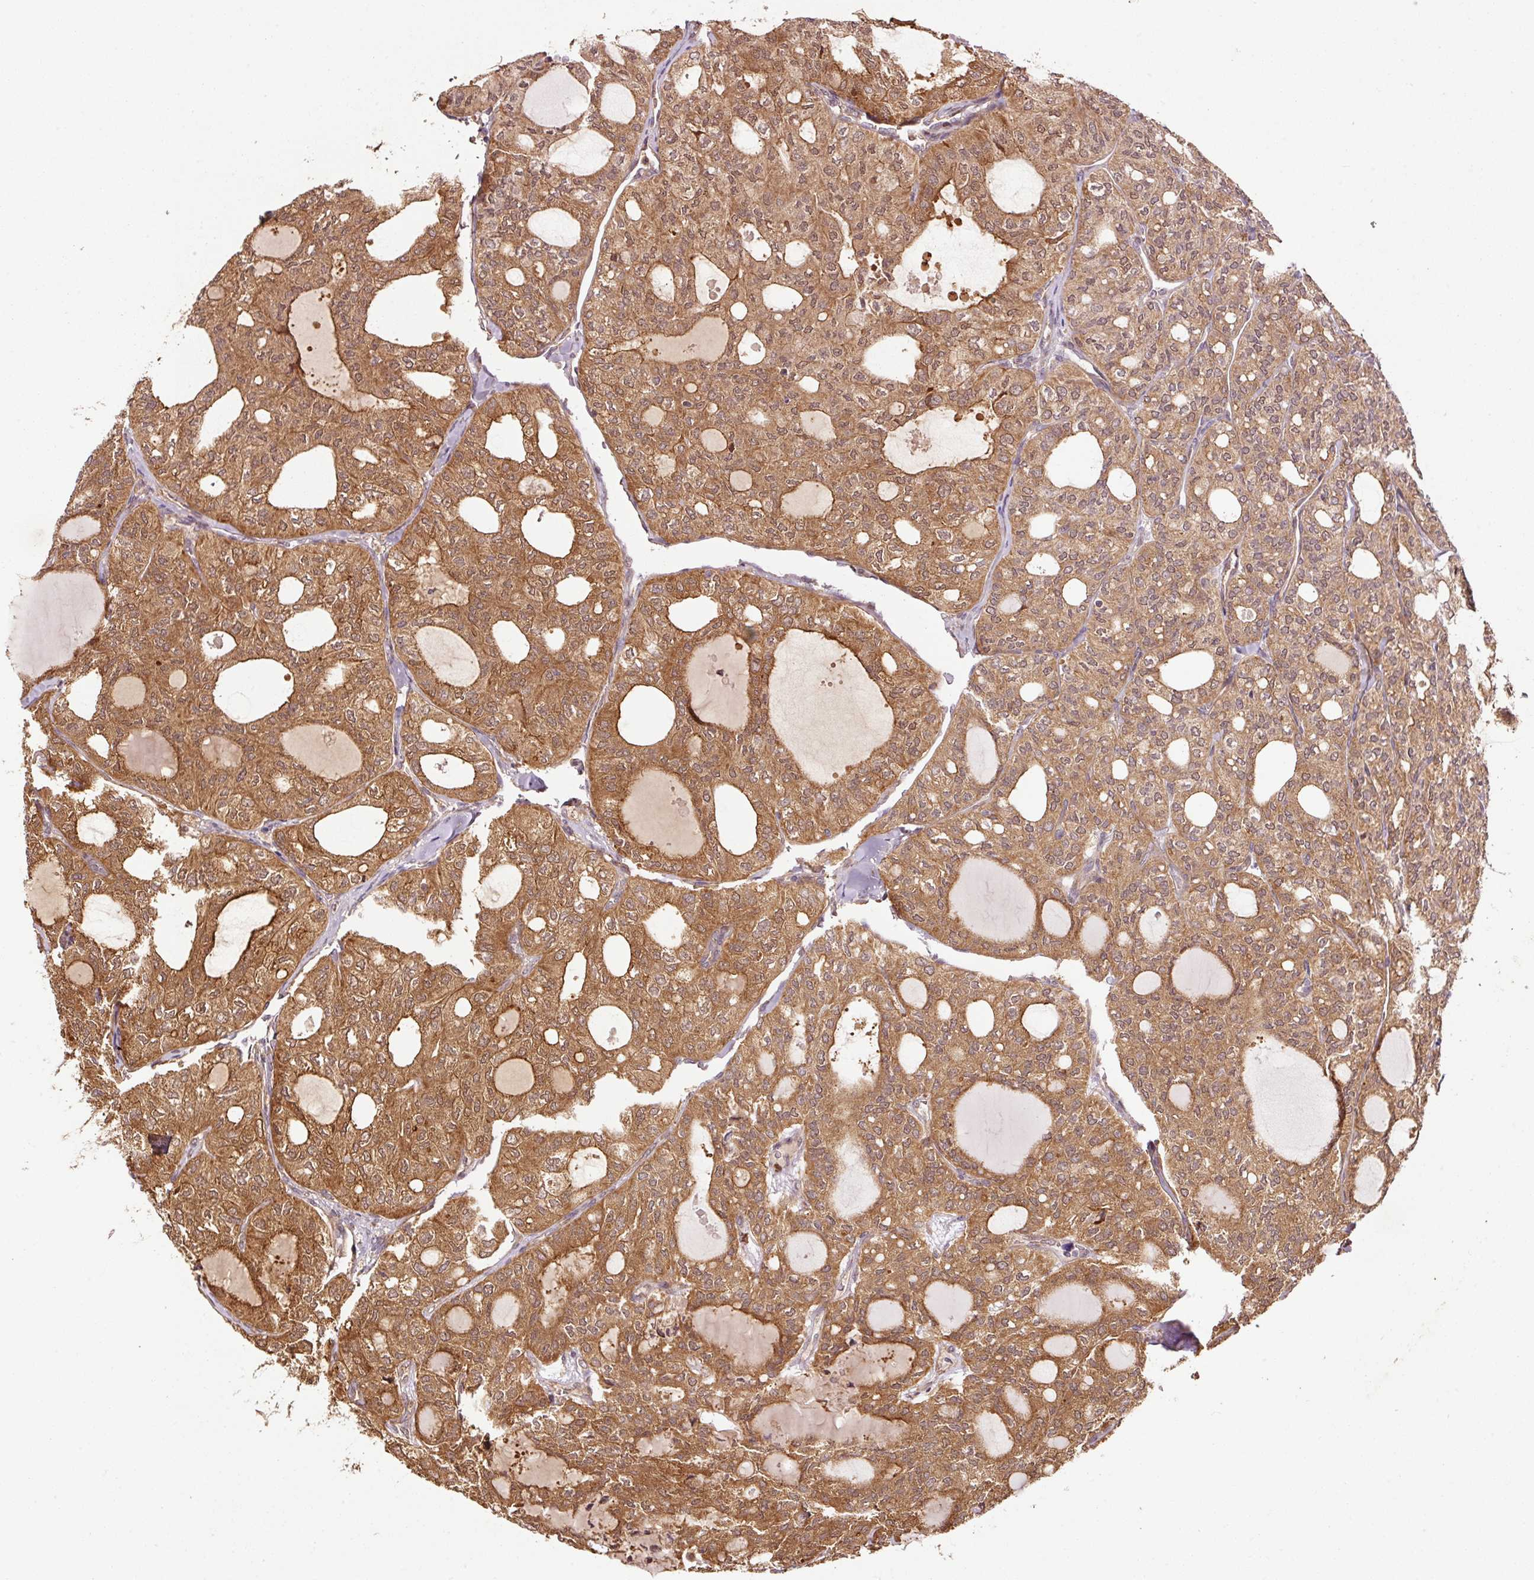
{"staining": {"intensity": "moderate", "quantity": ">75%", "location": "cytoplasmic/membranous,nuclear"}, "tissue": "thyroid cancer", "cell_type": "Tumor cells", "image_type": "cancer", "snomed": [{"axis": "morphology", "description": "Follicular adenoma carcinoma, NOS"}, {"axis": "topography", "description": "Thyroid gland"}], "caption": "A brown stain shows moderate cytoplasmic/membranous and nuclear positivity of a protein in thyroid cancer (follicular adenoma carcinoma) tumor cells.", "gene": "OXER1", "patient": {"sex": "male", "age": 75}}